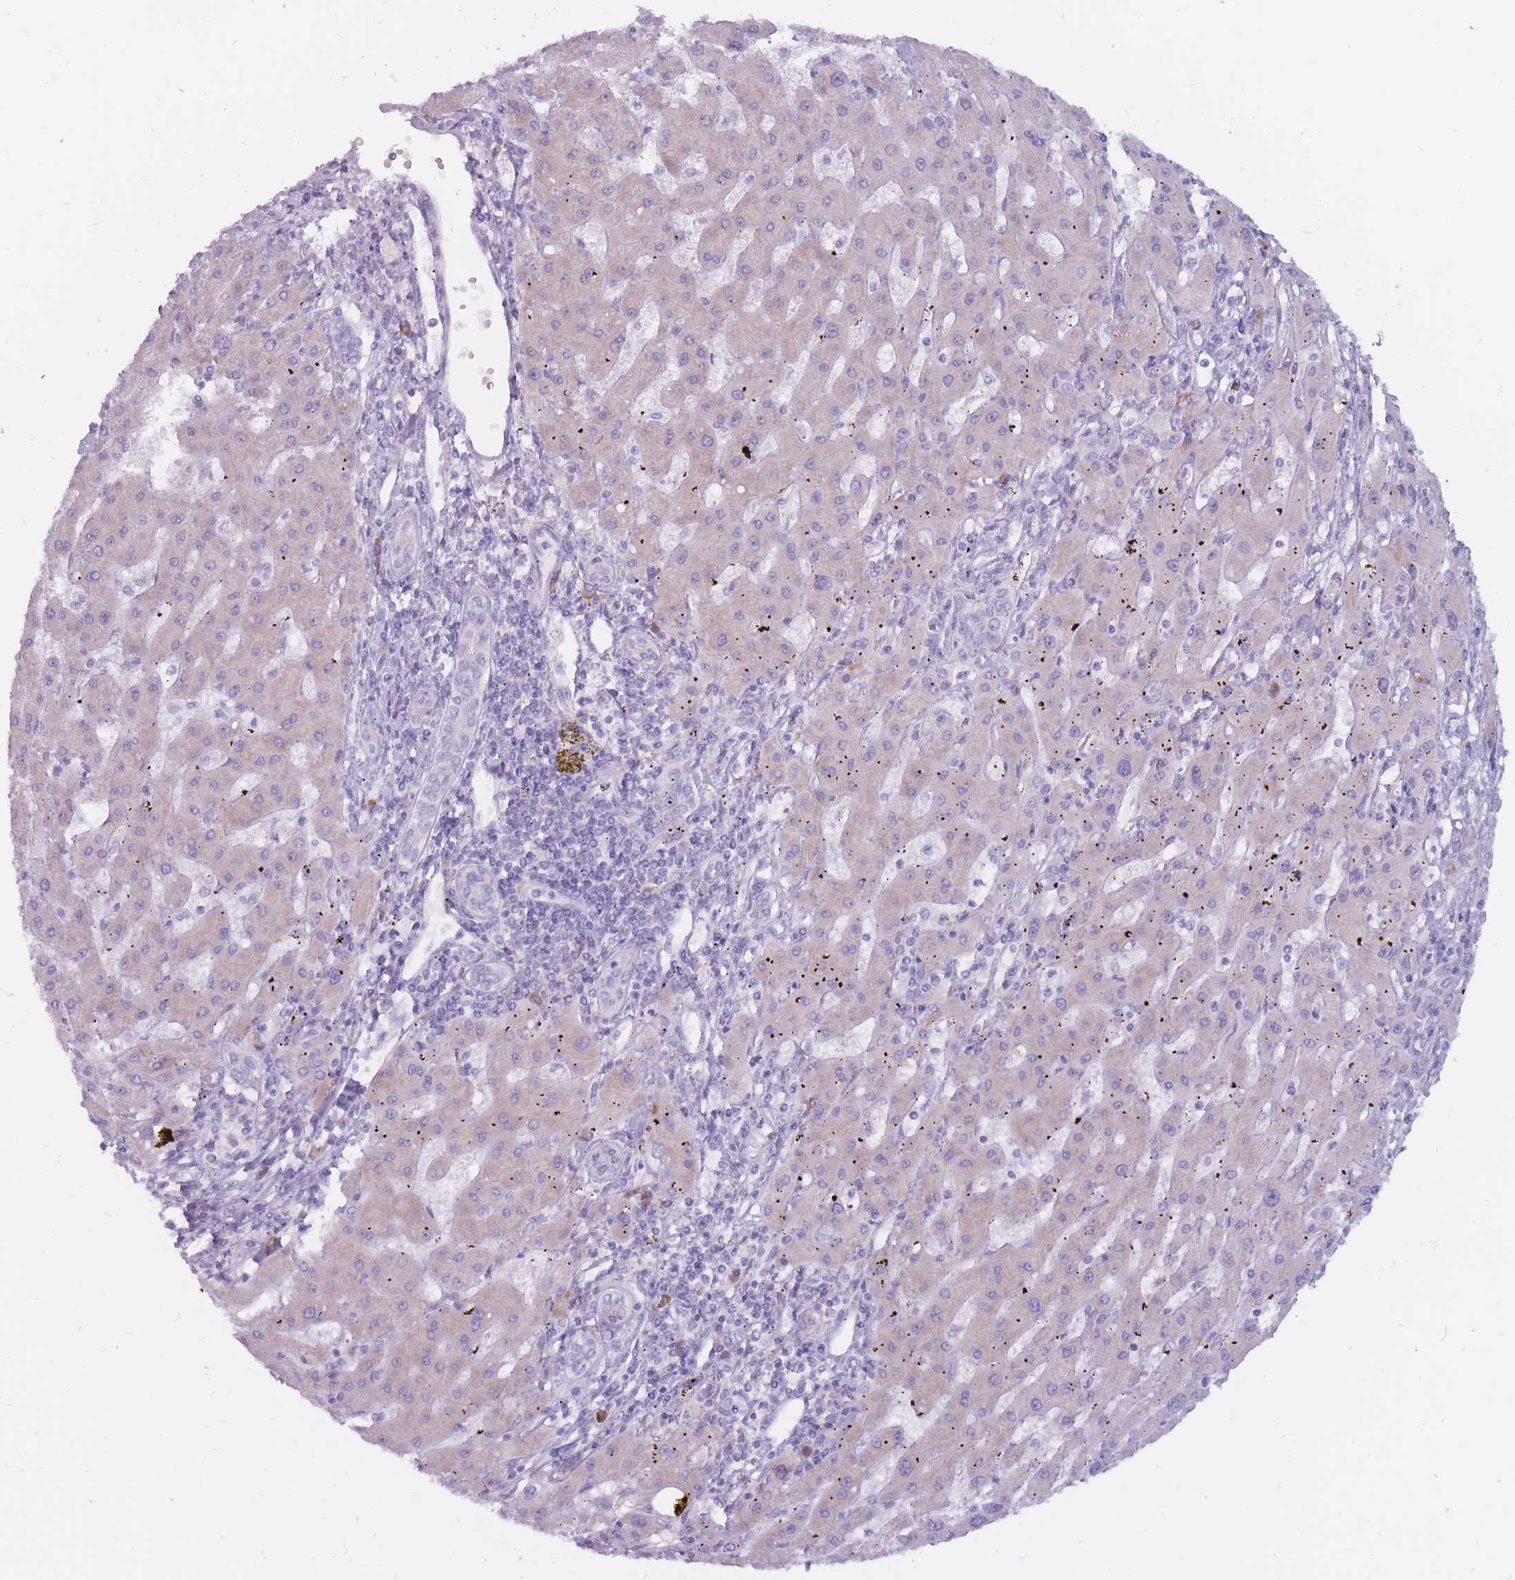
{"staining": {"intensity": "negative", "quantity": "none", "location": "none"}, "tissue": "liver cancer", "cell_type": "Tumor cells", "image_type": "cancer", "snomed": [{"axis": "morphology", "description": "Carcinoma, Hepatocellular, NOS"}, {"axis": "topography", "description": "Liver"}], "caption": "This is a photomicrograph of immunohistochemistry staining of hepatocellular carcinoma (liver), which shows no positivity in tumor cells. Nuclei are stained in blue.", "gene": "RPL18", "patient": {"sex": "male", "age": 72}}